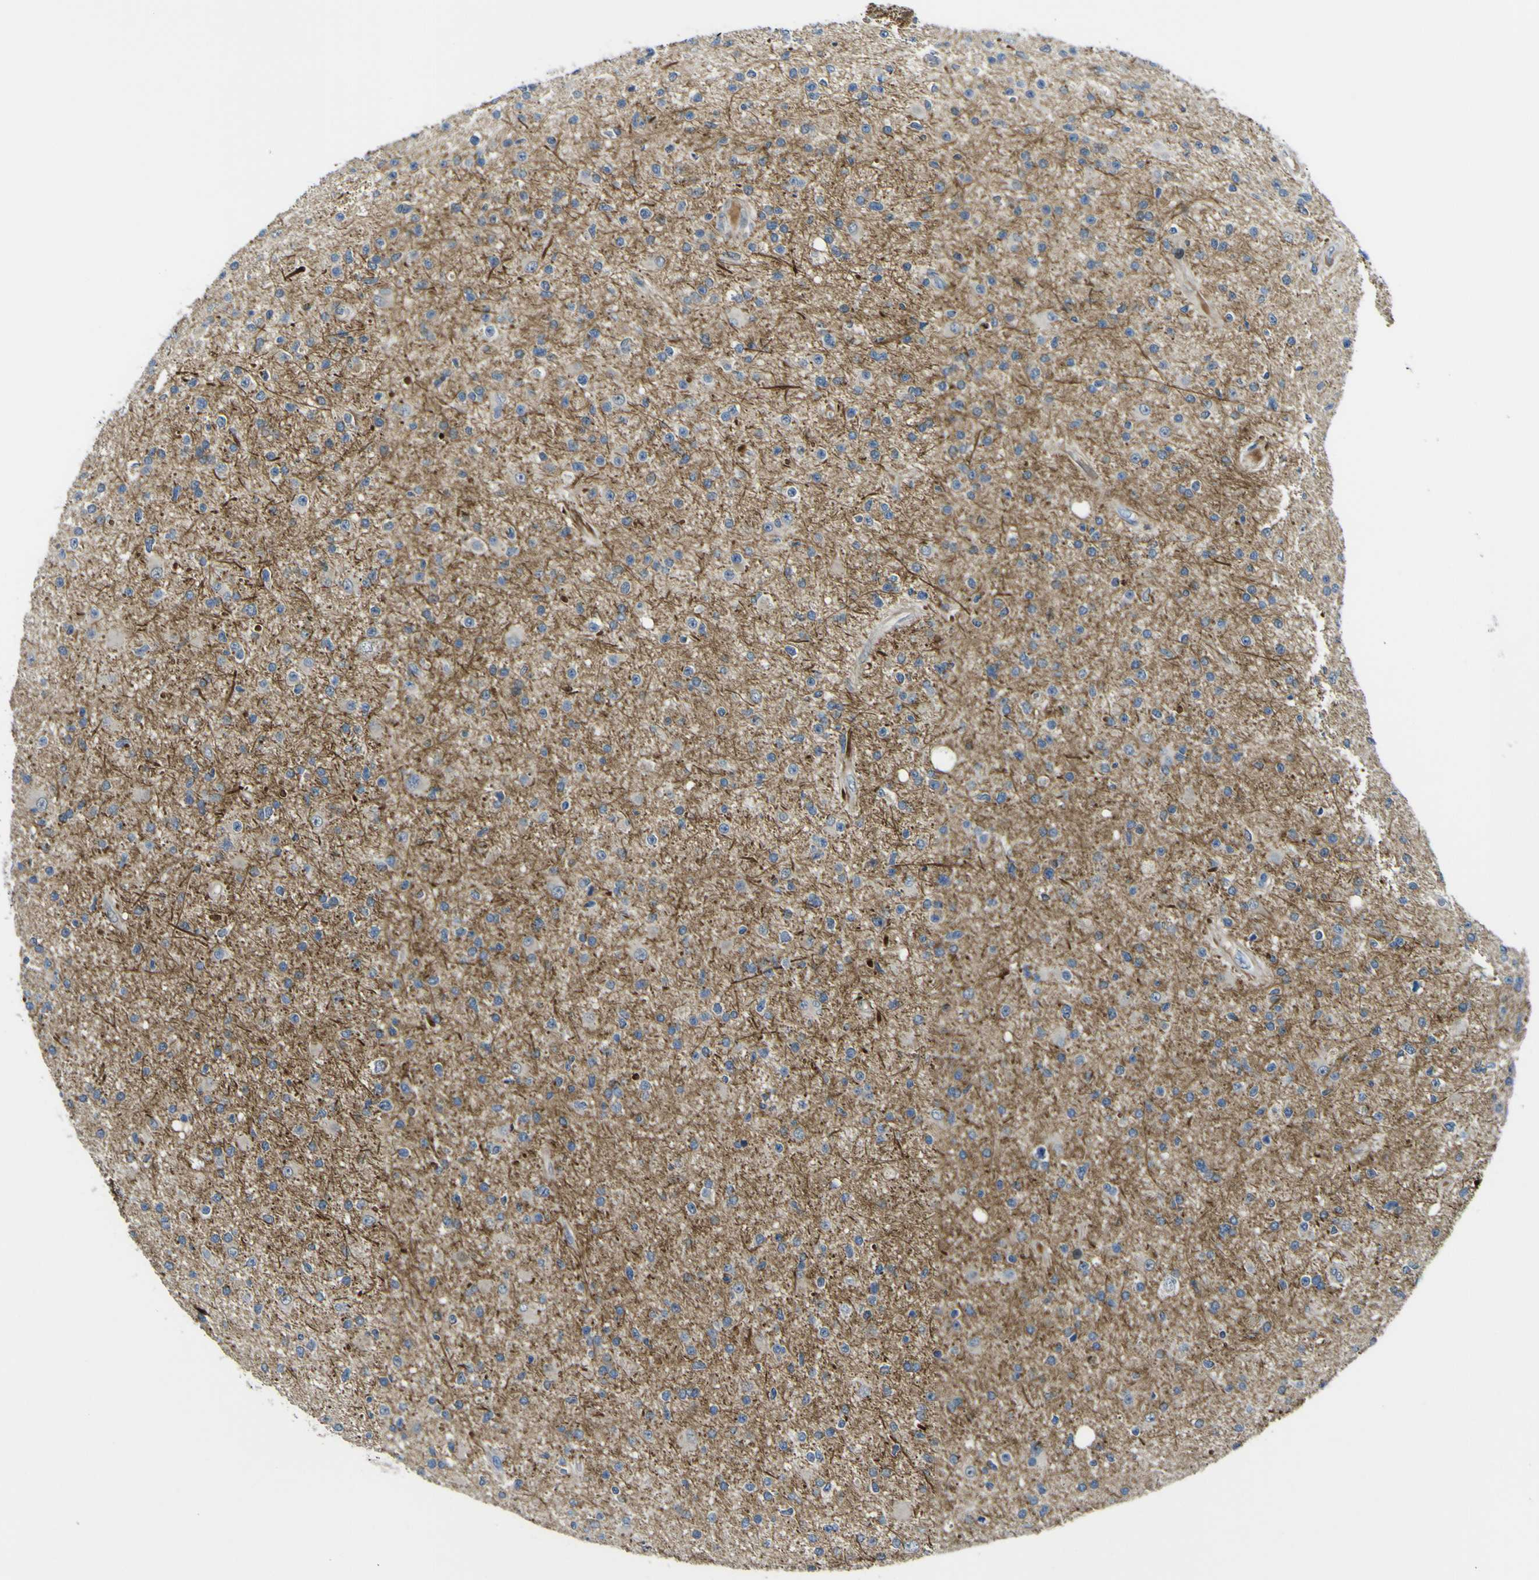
{"staining": {"intensity": "negative", "quantity": "none", "location": "none"}, "tissue": "glioma", "cell_type": "Tumor cells", "image_type": "cancer", "snomed": [{"axis": "morphology", "description": "Glioma, malignant, High grade"}, {"axis": "topography", "description": "Brain"}], "caption": "DAB (3,3'-diaminobenzidine) immunohistochemical staining of human high-grade glioma (malignant) demonstrates no significant expression in tumor cells.", "gene": "LBHD1", "patient": {"sex": "male", "age": 33}}